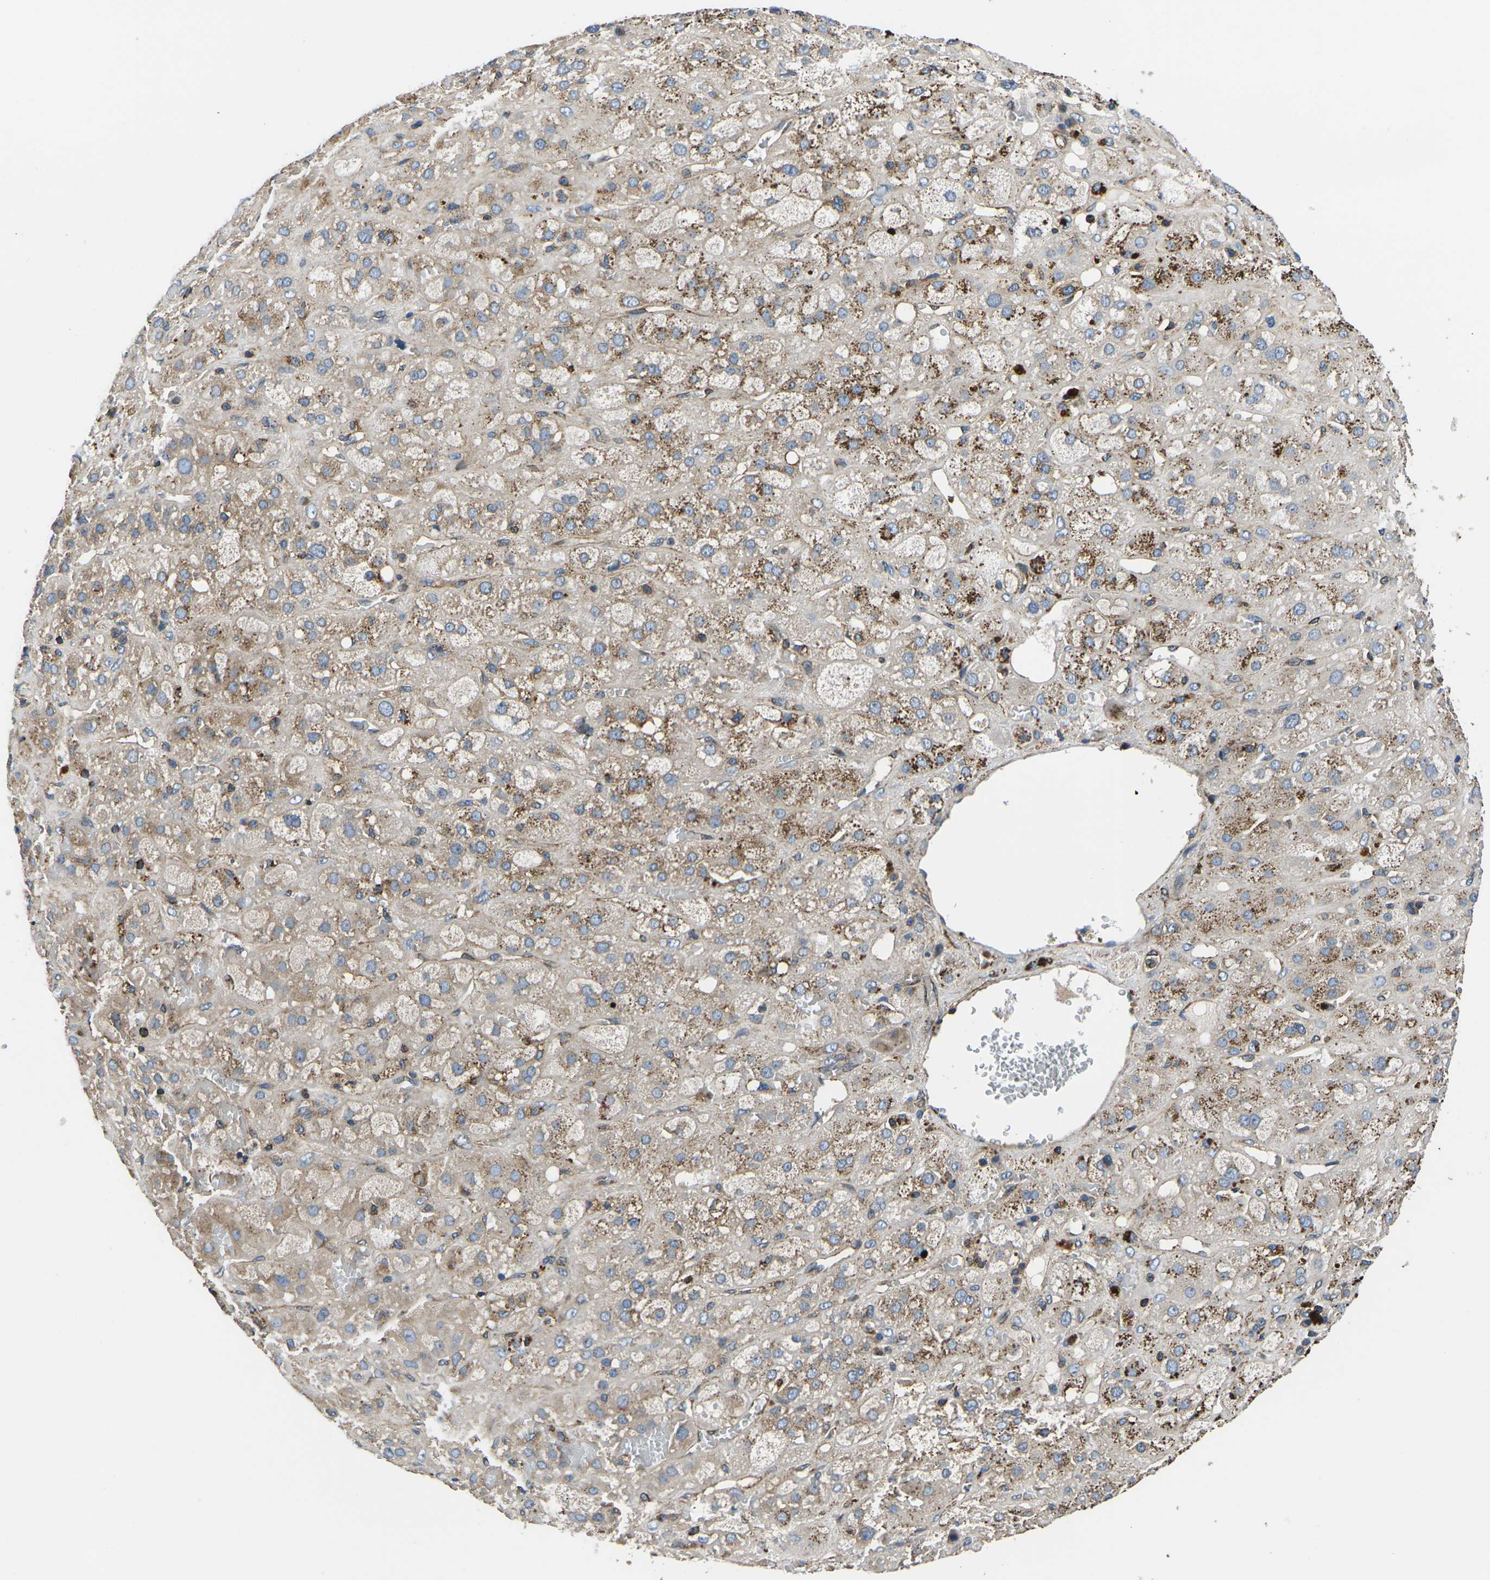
{"staining": {"intensity": "moderate", "quantity": "25%-75%", "location": "cytoplasmic/membranous"}, "tissue": "adrenal gland", "cell_type": "Glandular cells", "image_type": "normal", "snomed": [{"axis": "morphology", "description": "Normal tissue, NOS"}, {"axis": "topography", "description": "Adrenal gland"}], "caption": "Brown immunohistochemical staining in benign human adrenal gland reveals moderate cytoplasmic/membranous positivity in about 25%-75% of glandular cells.", "gene": "KCNJ15", "patient": {"sex": "female", "age": 47}}